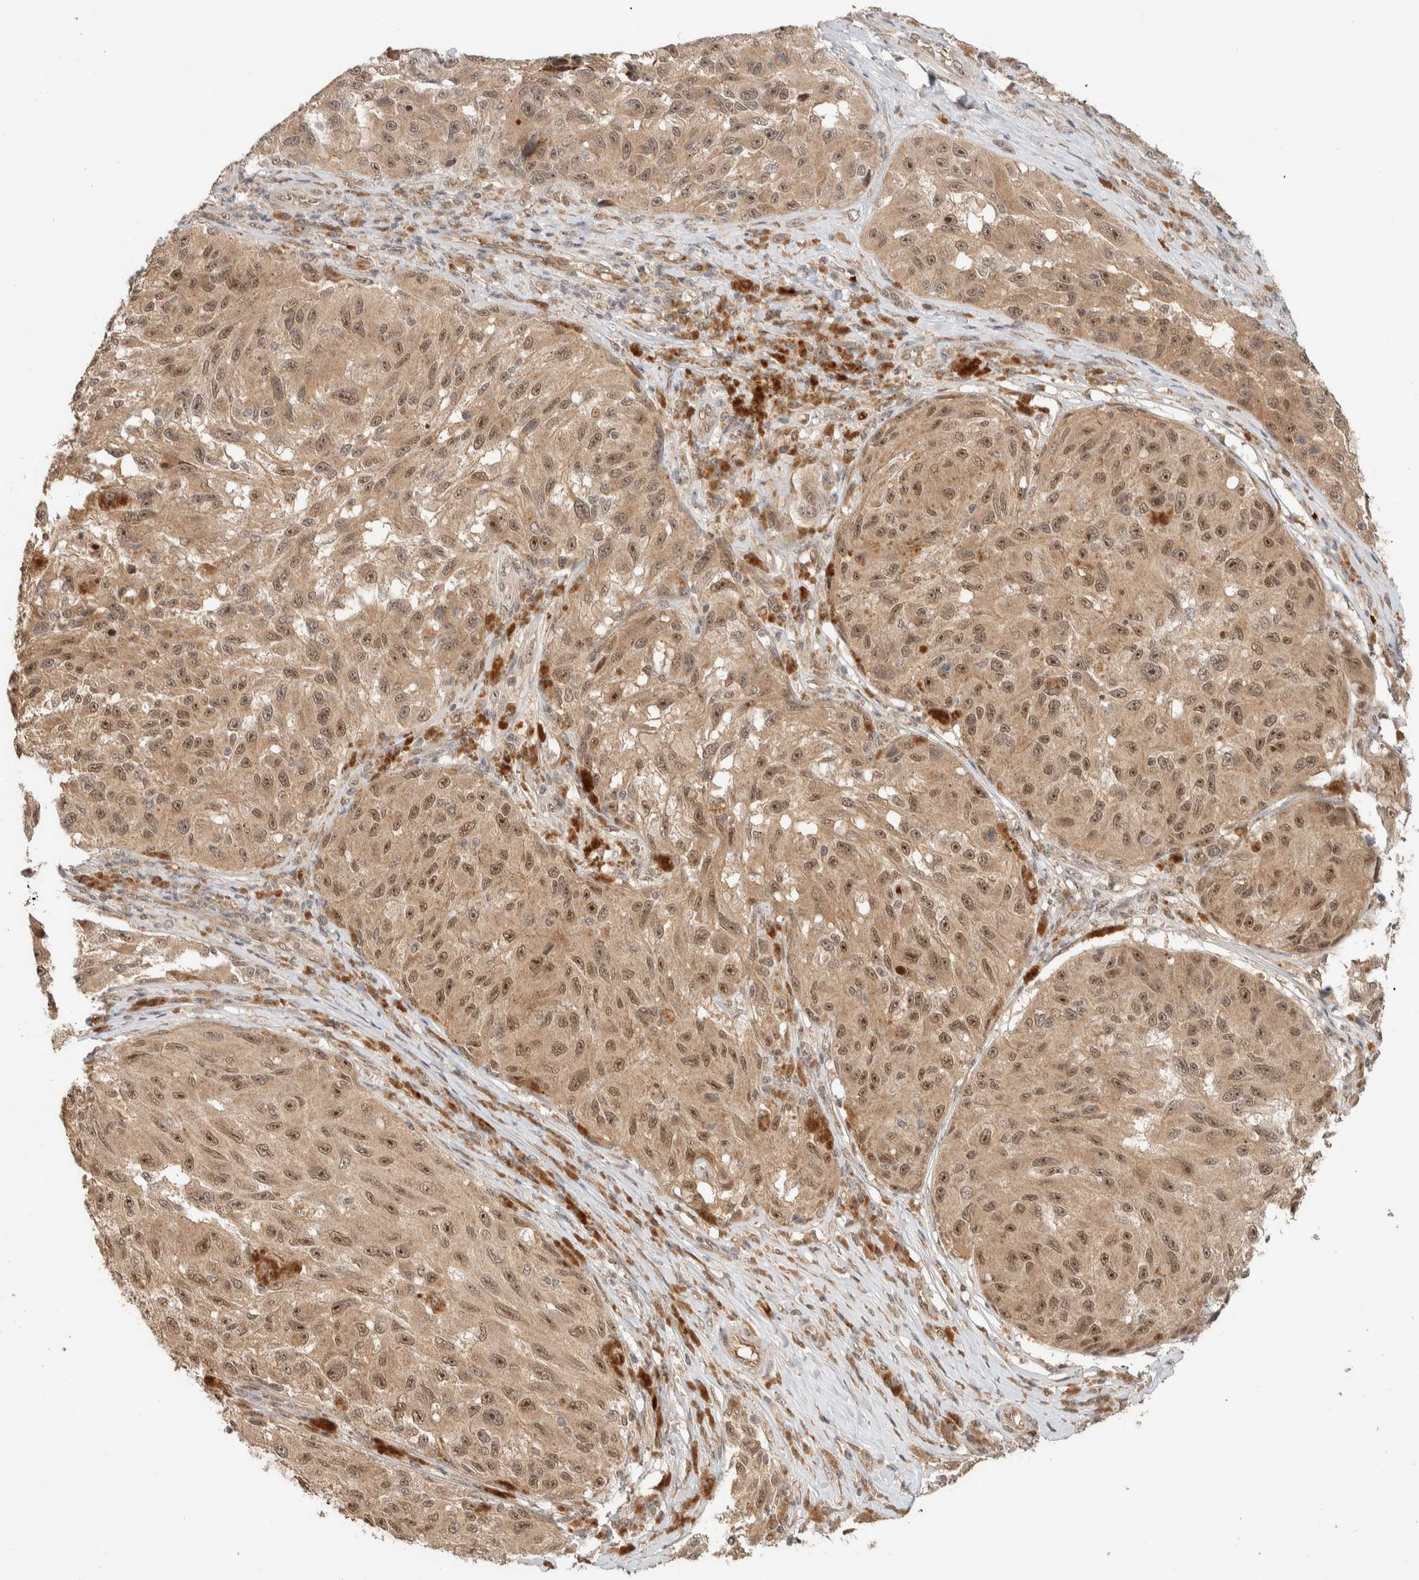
{"staining": {"intensity": "moderate", "quantity": ">75%", "location": "cytoplasmic/membranous,nuclear"}, "tissue": "melanoma", "cell_type": "Tumor cells", "image_type": "cancer", "snomed": [{"axis": "morphology", "description": "Malignant melanoma, NOS"}, {"axis": "topography", "description": "Skin"}], "caption": "Malignant melanoma stained with a brown dye displays moderate cytoplasmic/membranous and nuclear positive positivity in approximately >75% of tumor cells.", "gene": "ZBTB2", "patient": {"sex": "female", "age": 73}}